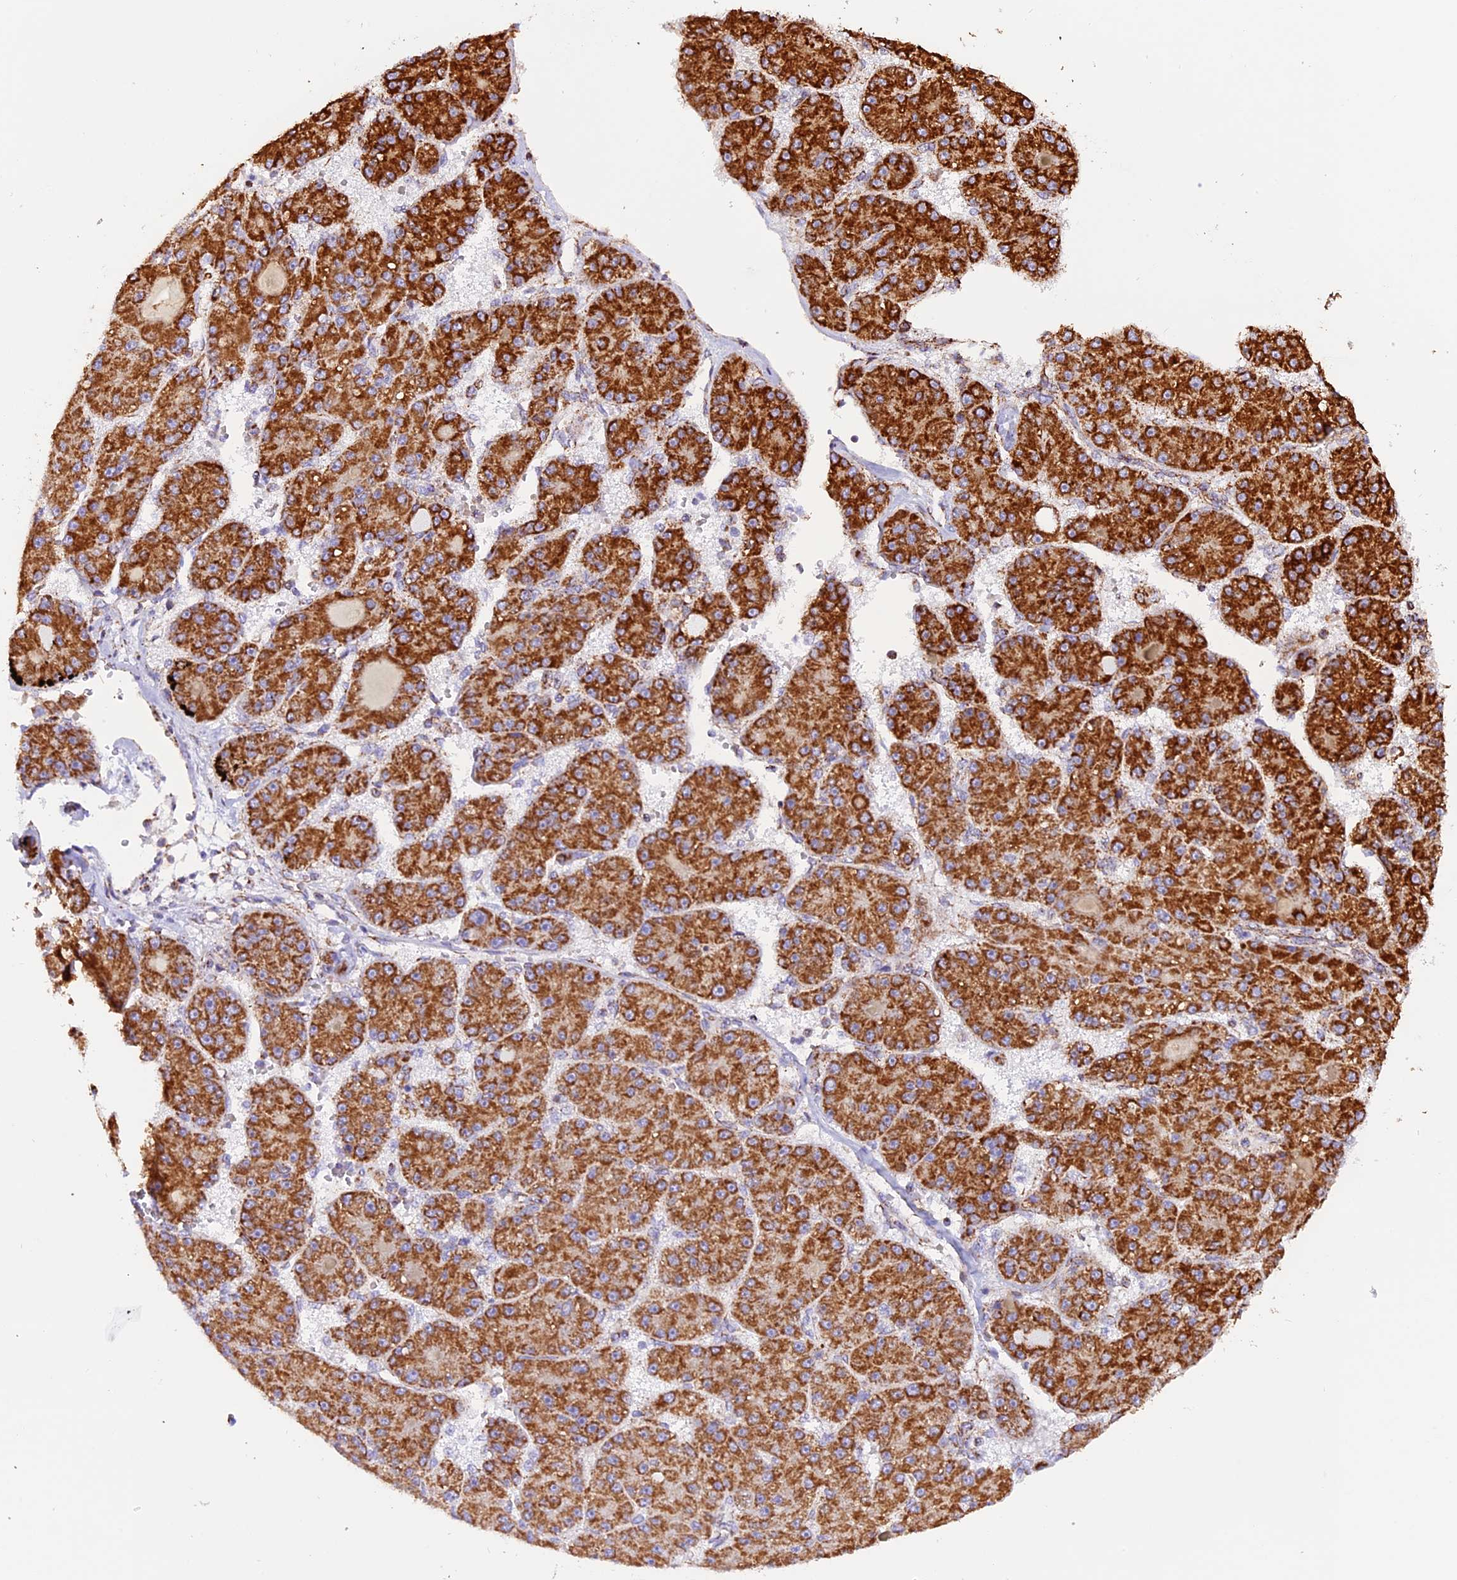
{"staining": {"intensity": "strong", "quantity": ">75%", "location": "cytoplasmic/membranous"}, "tissue": "liver cancer", "cell_type": "Tumor cells", "image_type": "cancer", "snomed": [{"axis": "morphology", "description": "Carcinoma, Hepatocellular, NOS"}, {"axis": "topography", "description": "Liver"}], "caption": "Human hepatocellular carcinoma (liver) stained with a brown dye reveals strong cytoplasmic/membranous positive expression in approximately >75% of tumor cells.", "gene": "NDUFA8", "patient": {"sex": "male", "age": 67}}